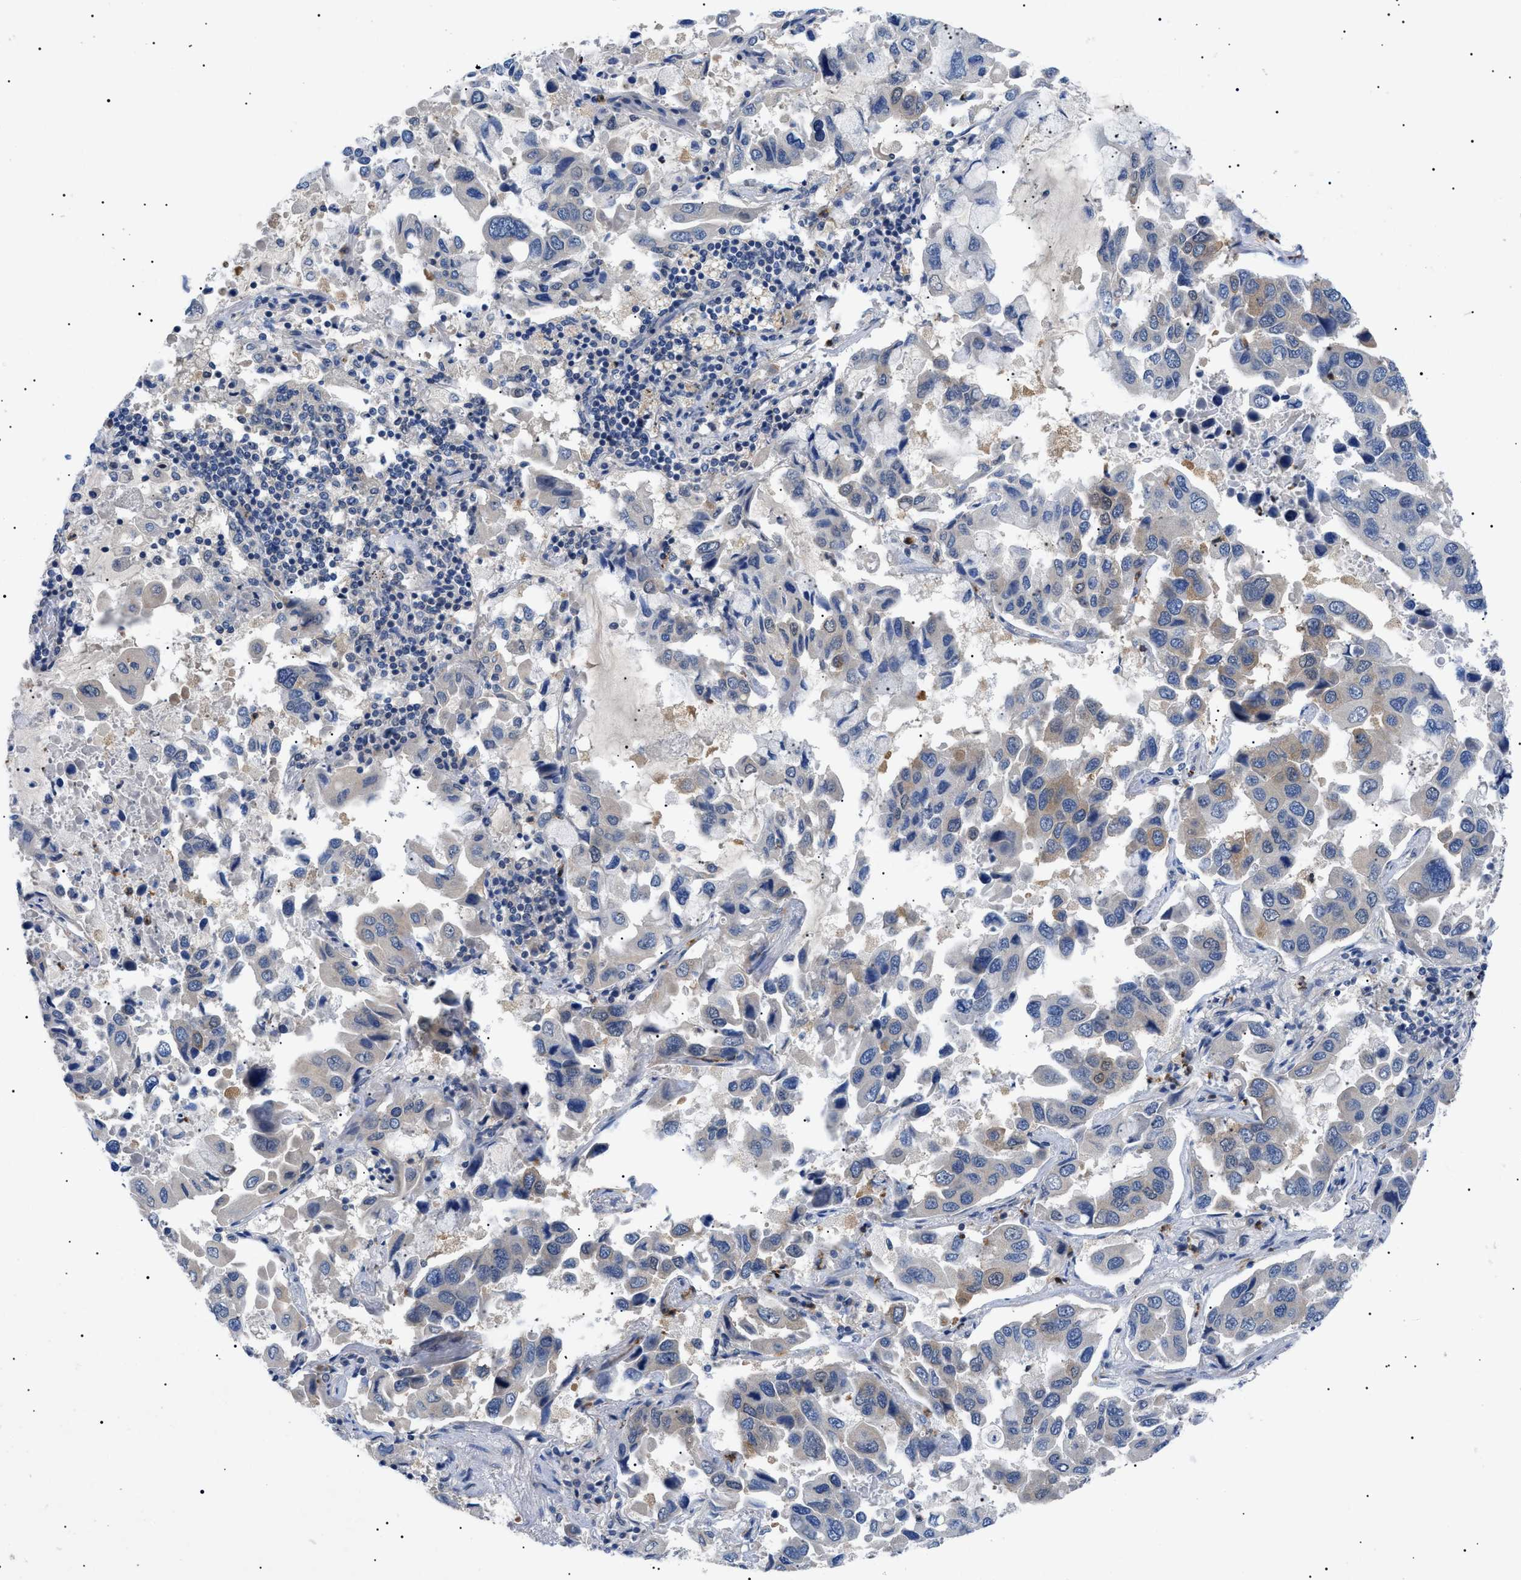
{"staining": {"intensity": "weak", "quantity": "<25%", "location": "cytoplasmic/membranous"}, "tissue": "lung cancer", "cell_type": "Tumor cells", "image_type": "cancer", "snomed": [{"axis": "morphology", "description": "Adenocarcinoma, NOS"}, {"axis": "topography", "description": "Lung"}], "caption": "Immunohistochemistry (IHC) photomicrograph of neoplastic tissue: lung adenocarcinoma stained with DAB (3,3'-diaminobenzidine) reveals no significant protein staining in tumor cells.", "gene": "RIPK1", "patient": {"sex": "male", "age": 64}}